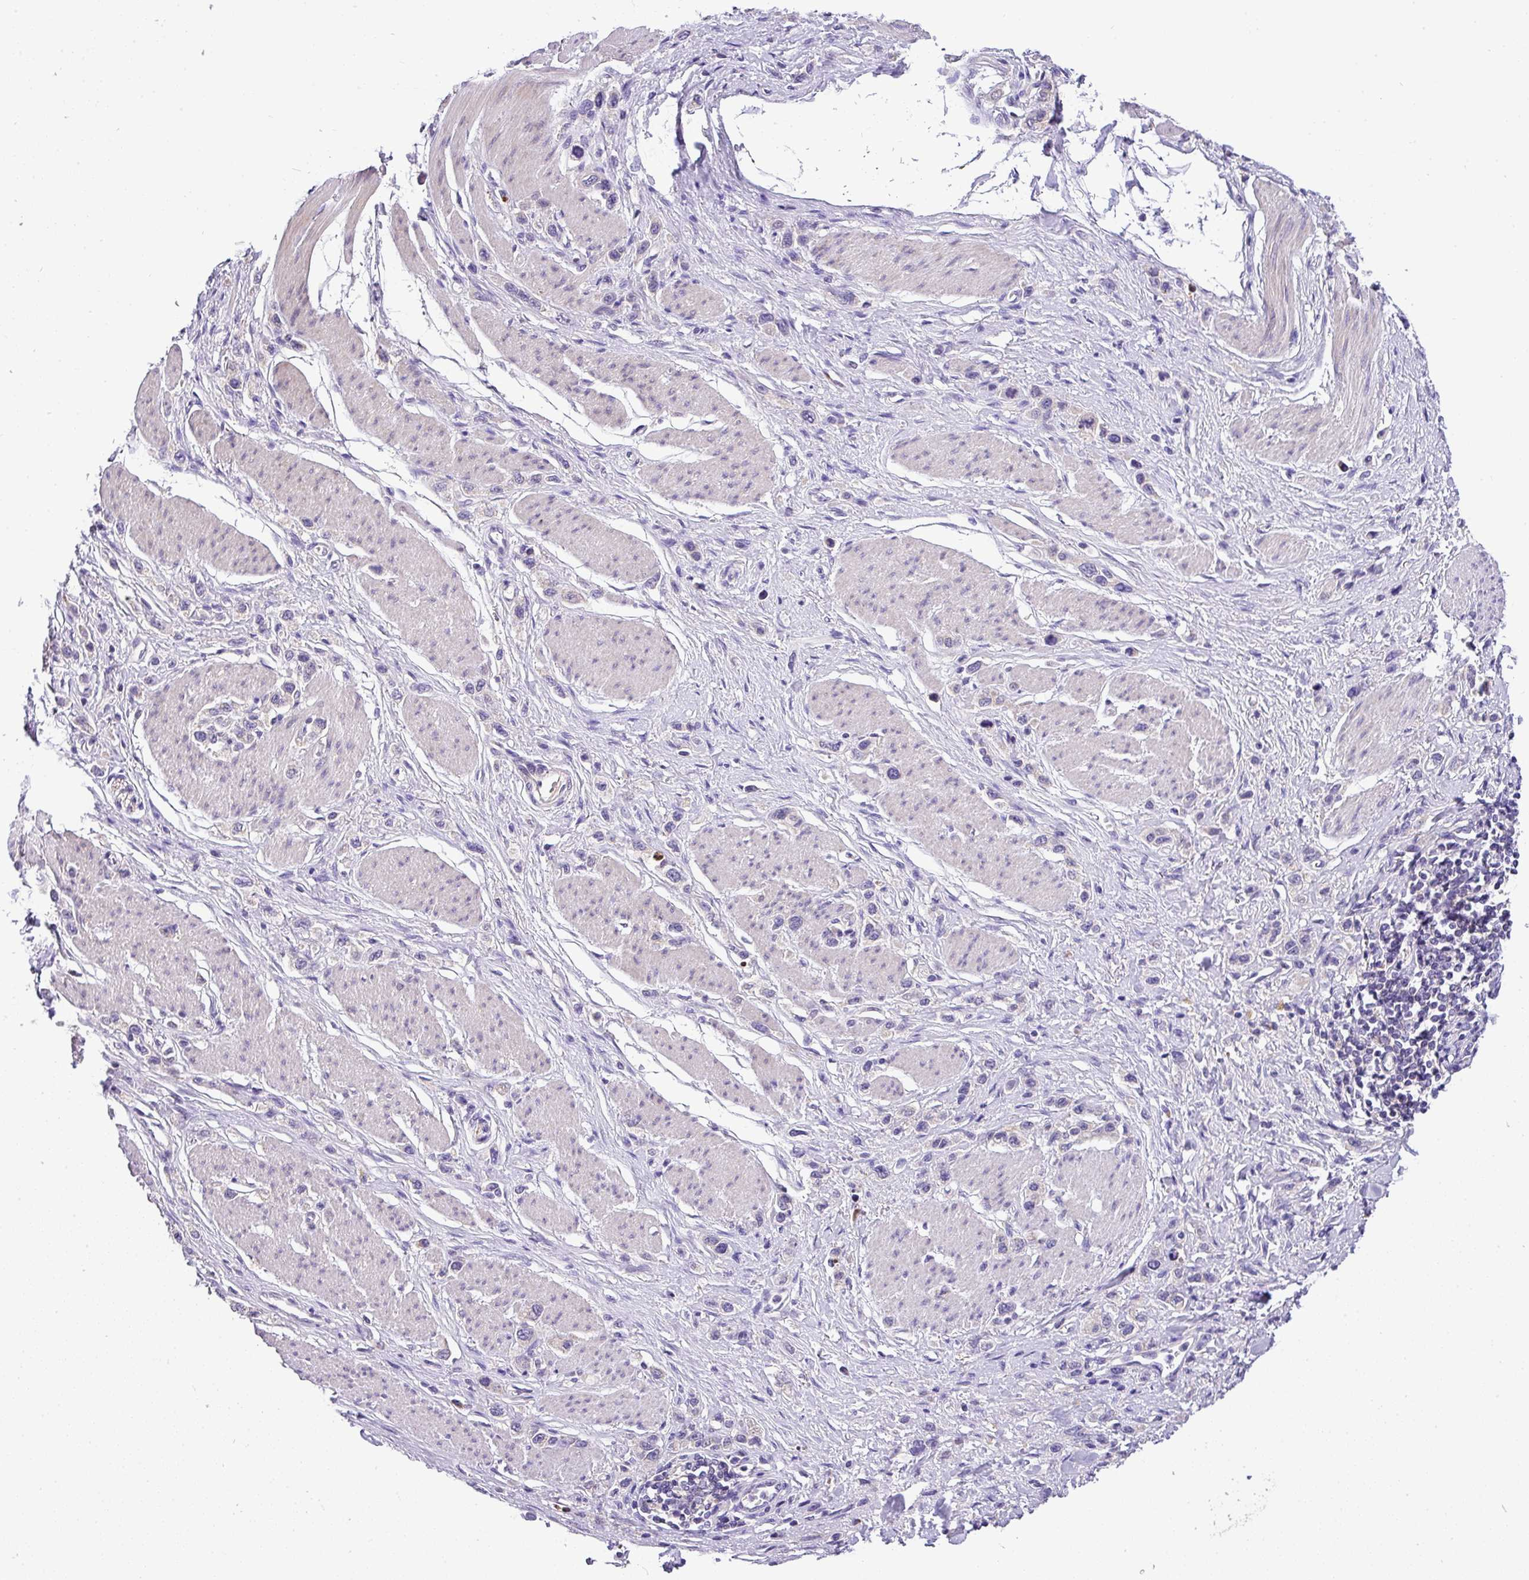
{"staining": {"intensity": "negative", "quantity": "none", "location": "none"}, "tissue": "stomach cancer", "cell_type": "Tumor cells", "image_type": "cancer", "snomed": [{"axis": "morphology", "description": "Adenocarcinoma, NOS"}, {"axis": "topography", "description": "Stomach"}], "caption": "The immunohistochemistry (IHC) histopathology image has no significant expression in tumor cells of stomach cancer tissue.", "gene": "ANXA2R", "patient": {"sex": "female", "age": 65}}